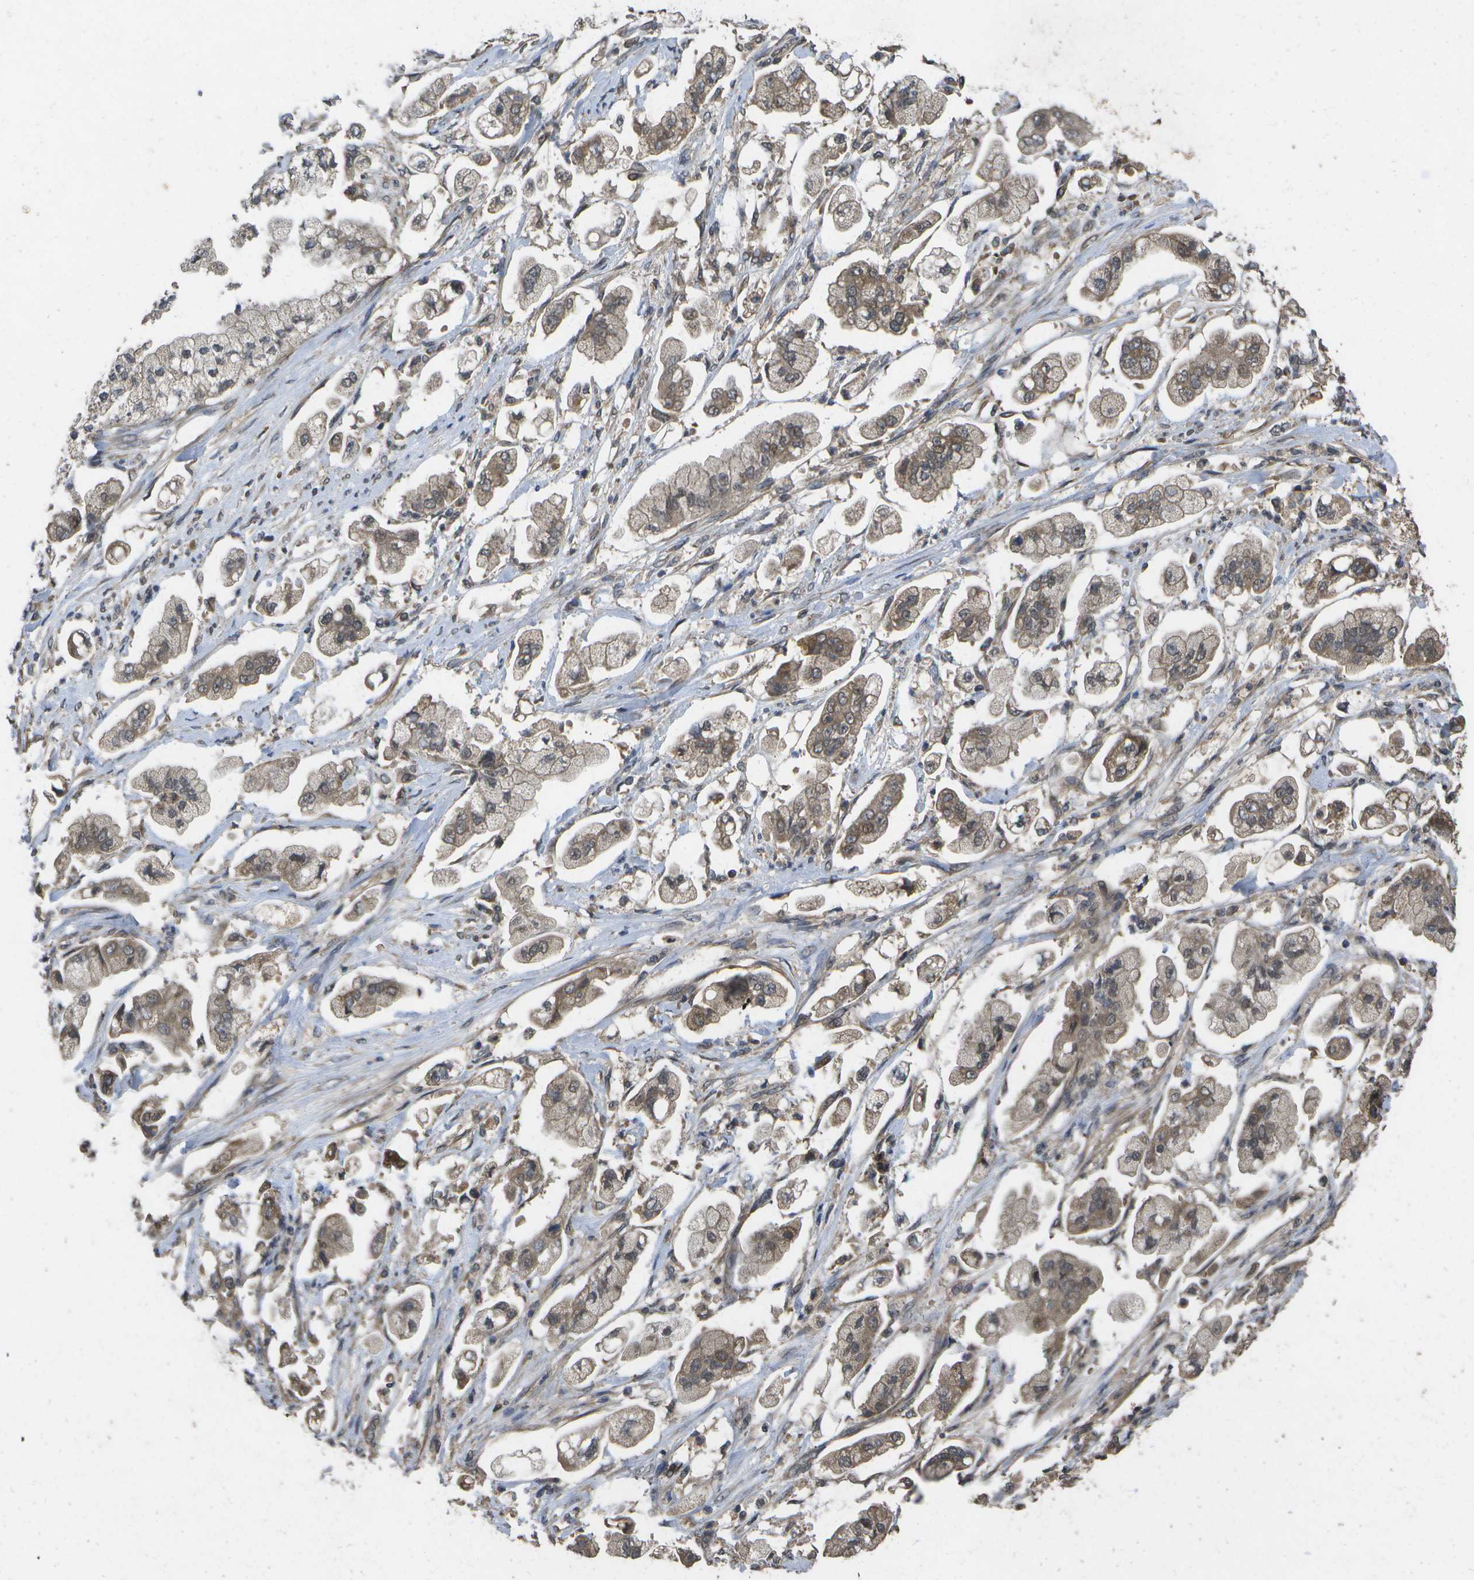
{"staining": {"intensity": "moderate", "quantity": ">75%", "location": "cytoplasmic/membranous"}, "tissue": "stomach cancer", "cell_type": "Tumor cells", "image_type": "cancer", "snomed": [{"axis": "morphology", "description": "Adenocarcinoma, NOS"}, {"axis": "topography", "description": "Stomach"}], "caption": "IHC of stomach cancer (adenocarcinoma) shows medium levels of moderate cytoplasmic/membranous positivity in about >75% of tumor cells.", "gene": "ALAS1", "patient": {"sex": "male", "age": 62}}